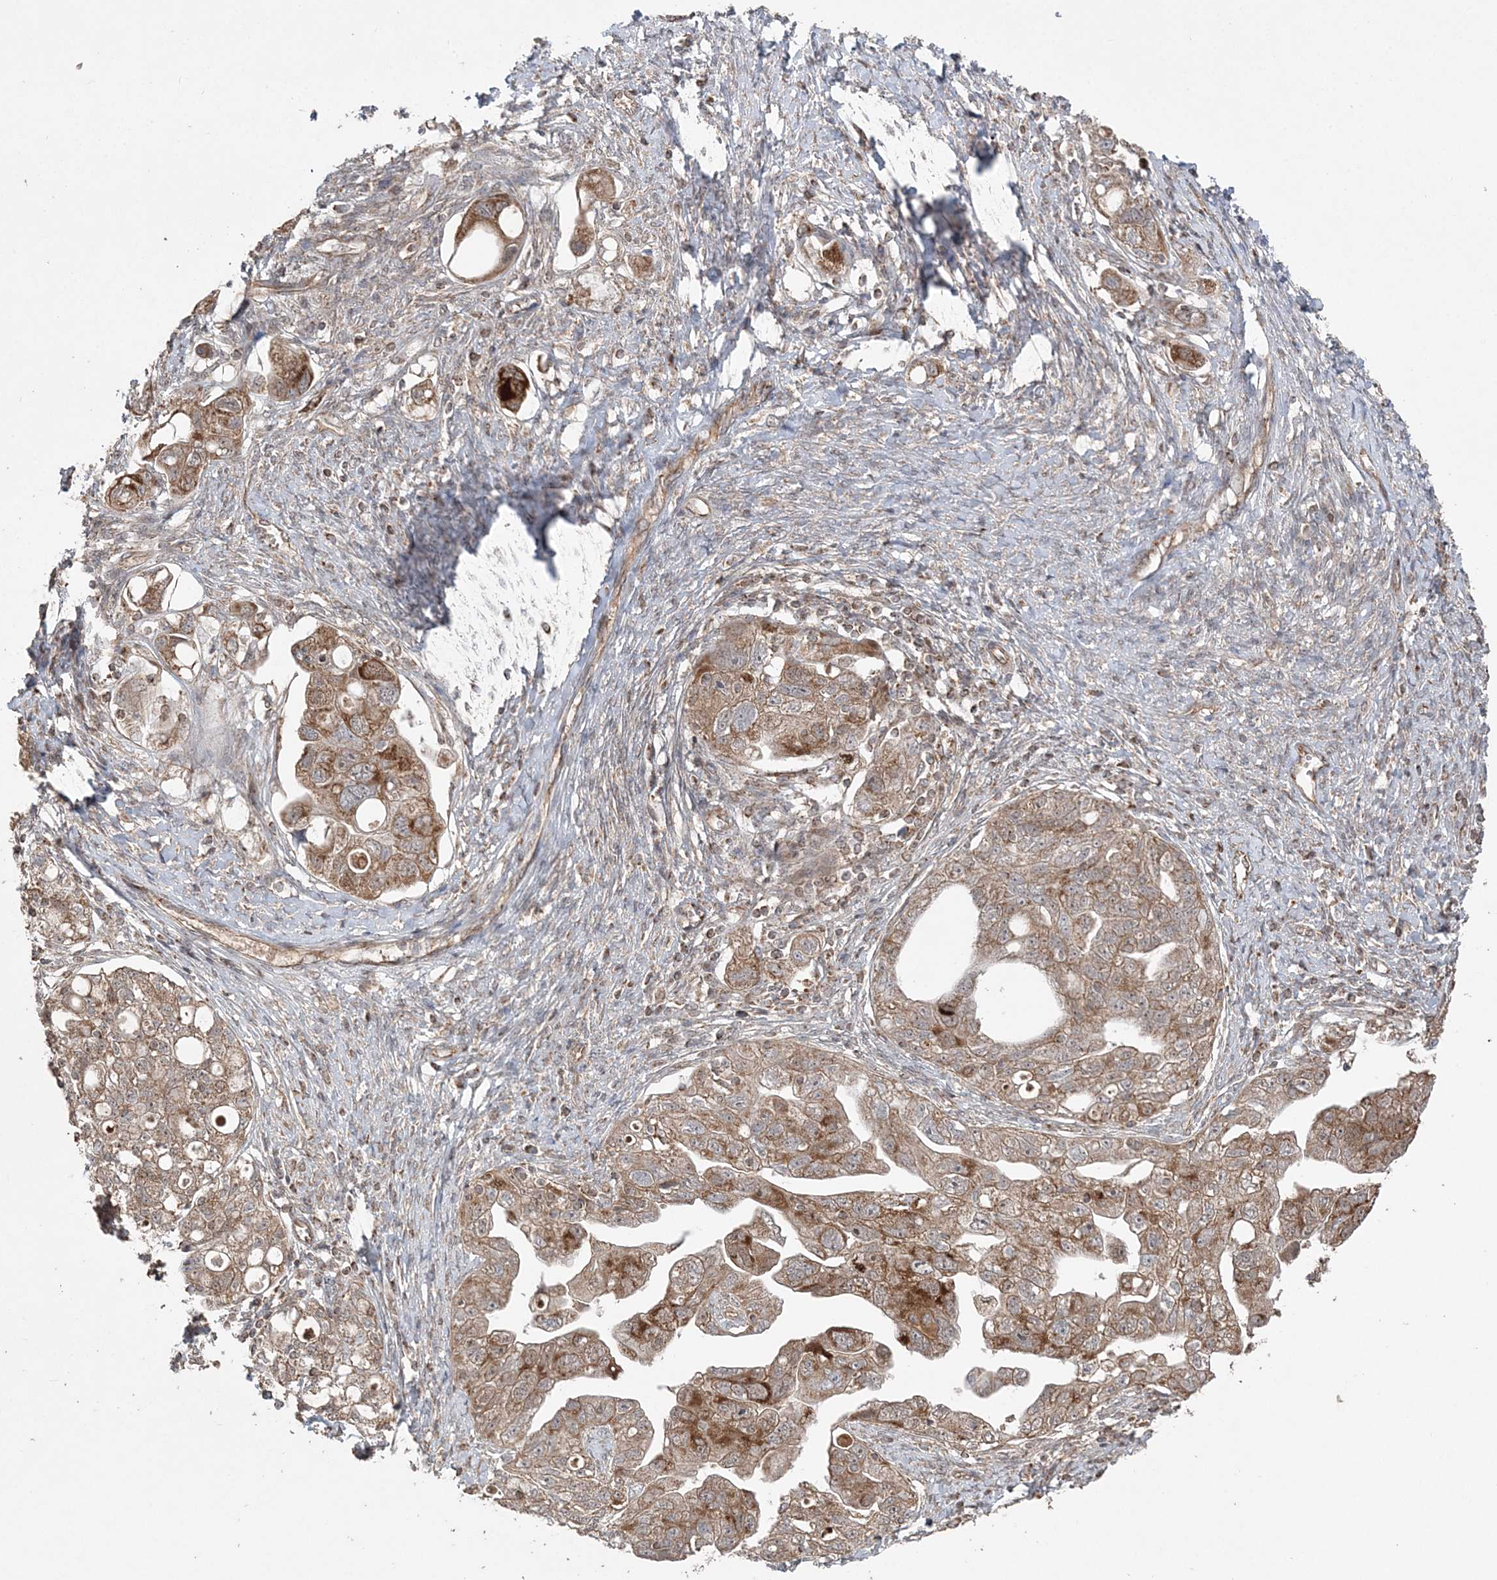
{"staining": {"intensity": "moderate", "quantity": ">75%", "location": "cytoplasmic/membranous"}, "tissue": "ovarian cancer", "cell_type": "Tumor cells", "image_type": "cancer", "snomed": [{"axis": "morphology", "description": "Carcinoma, NOS"}, {"axis": "morphology", "description": "Cystadenocarcinoma, serous, NOS"}, {"axis": "topography", "description": "Ovary"}], "caption": "Brown immunohistochemical staining in human ovarian serous cystadenocarcinoma displays moderate cytoplasmic/membranous staining in approximately >75% of tumor cells. The staining was performed using DAB (3,3'-diaminobenzidine), with brown indicating positive protein expression. Nuclei are stained blue with hematoxylin.", "gene": "SCLT1", "patient": {"sex": "female", "age": 69}}